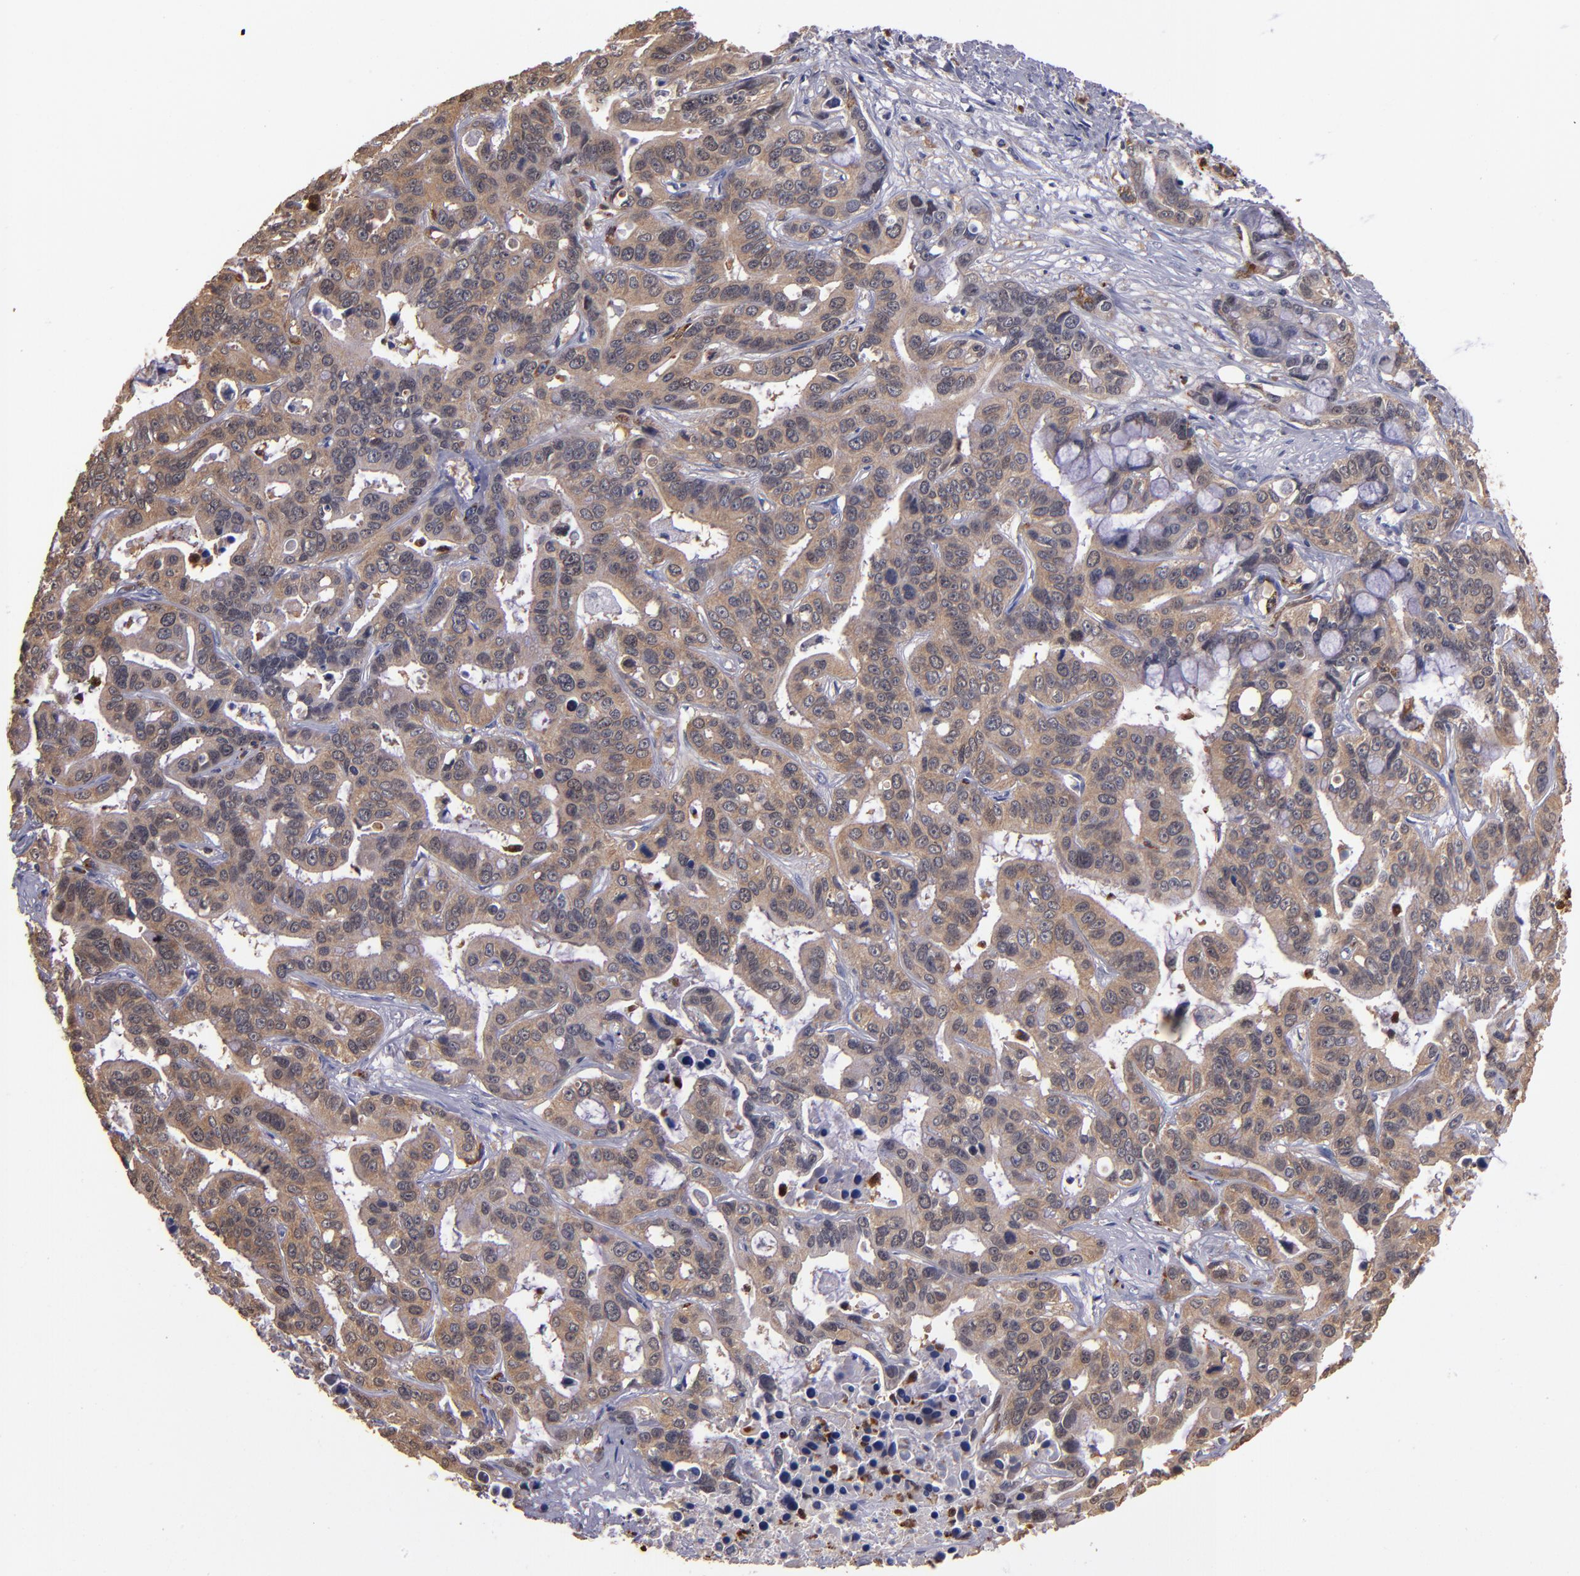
{"staining": {"intensity": "moderate", "quantity": ">75%", "location": "cytoplasmic/membranous"}, "tissue": "liver cancer", "cell_type": "Tumor cells", "image_type": "cancer", "snomed": [{"axis": "morphology", "description": "Cholangiocarcinoma"}, {"axis": "topography", "description": "Liver"}], "caption": "Protein expression by immunohistochemistry reveals moderate cytoplasmic/membranous staining in about >75% of tumor cells in liver cancer (cholangiocarcinoma). (brown staining indicates protein expression, while blue staining denotes nuclei).", "gene": "TTLL12", "patient": {"sex": "female", "age": 65}}